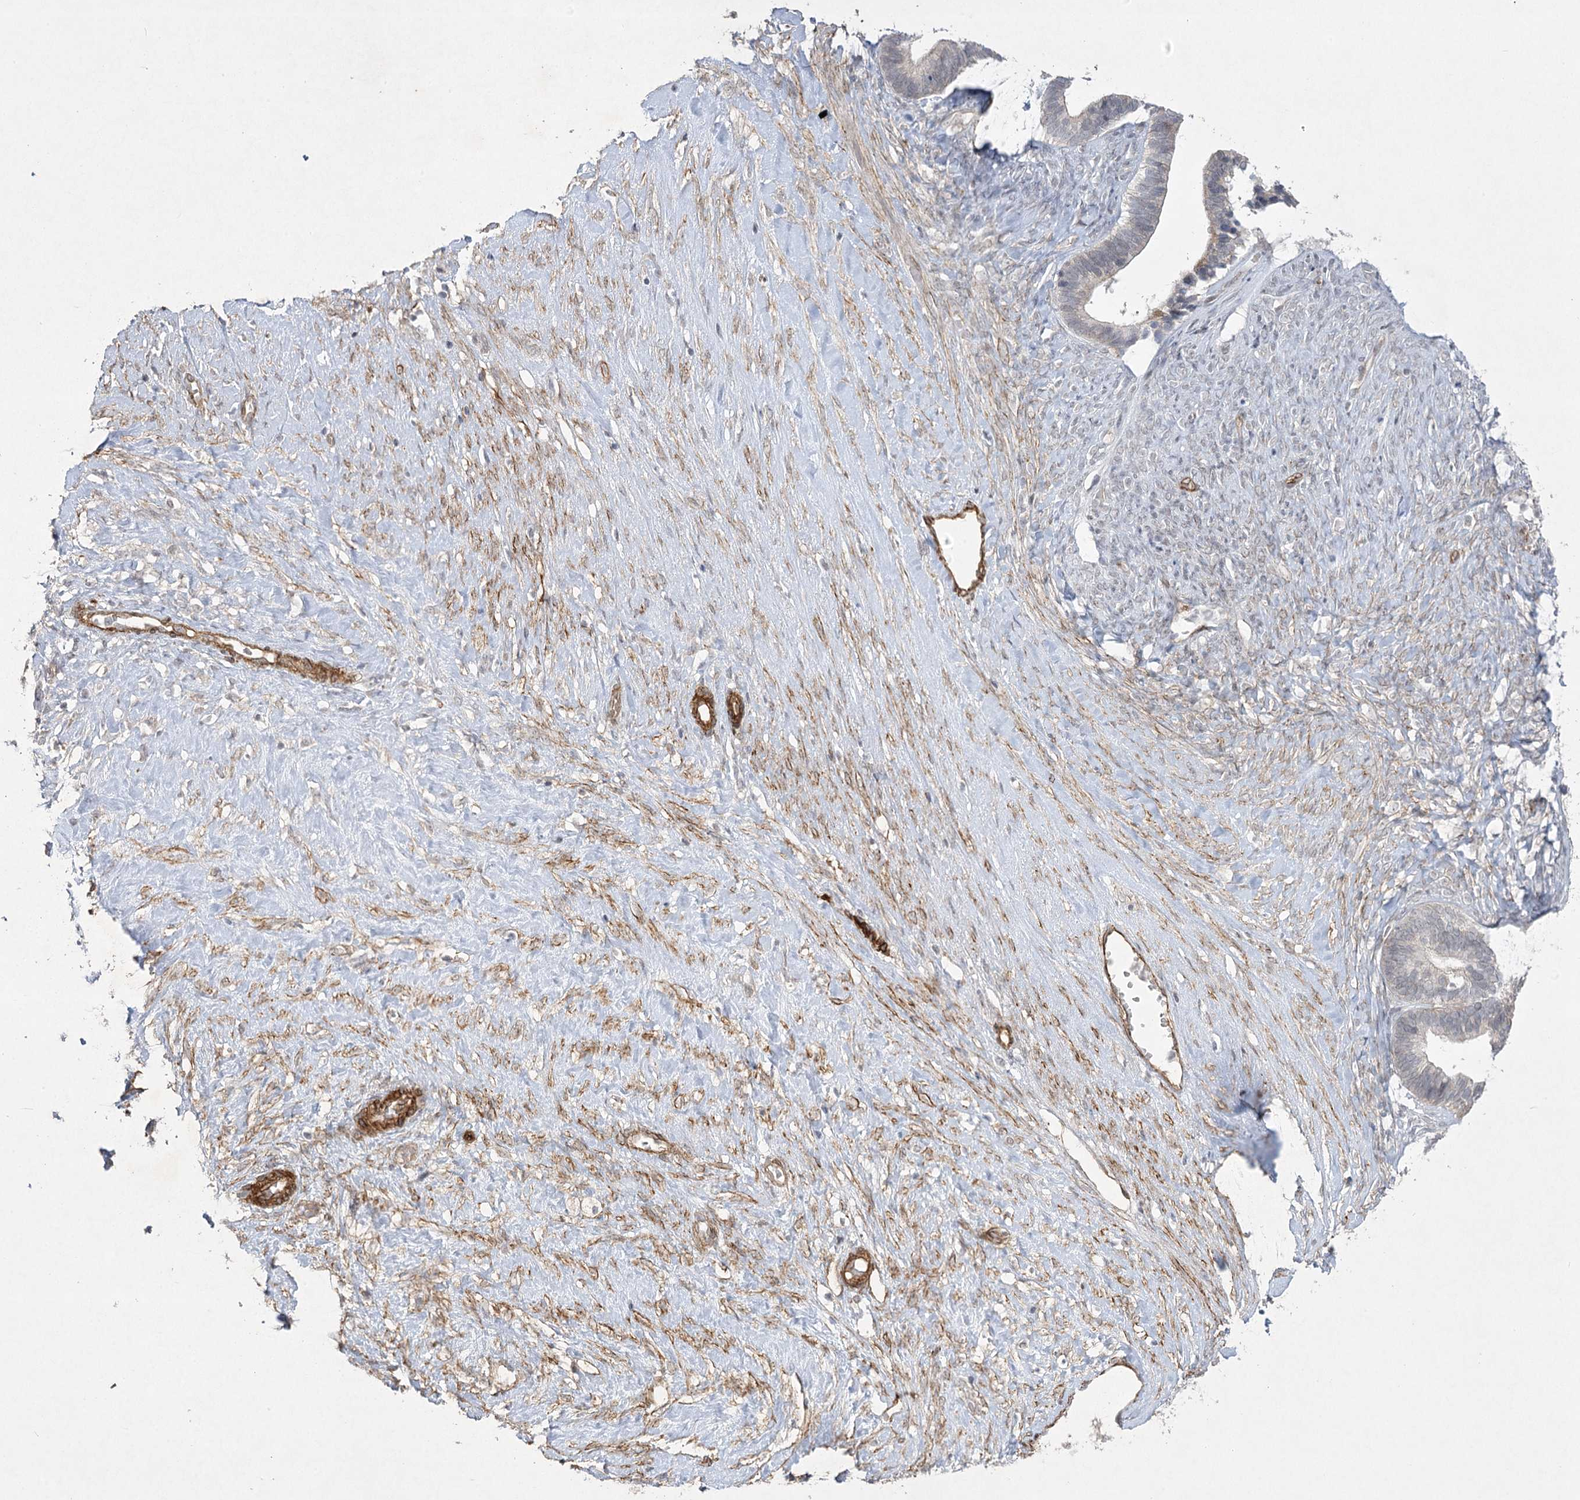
{"staining": {"intensity": "weak", "quantity": "25%-75%", "location": "cytoplasmic/membranous,nuclear"}, "tissue": "ovarian cancer", "cell_type": "Tumor cells", "image_type": "cancer", "snomed": [{"axis": "morphology", "description": "Cystadenocarcinoma, serous, NOS"}, {"axis": "topography", "description": "Ovary"}], "caption": "Ovarian cancer (serous cystadenocarcinoma) stained for a protein (brown) demonstrates weak cytoplasmic/membranous and nuclear positive positivity in about 25%-75% of tumor cells.", "gene": "AMTN", "patient": {"sex": "female", "age": 56}}